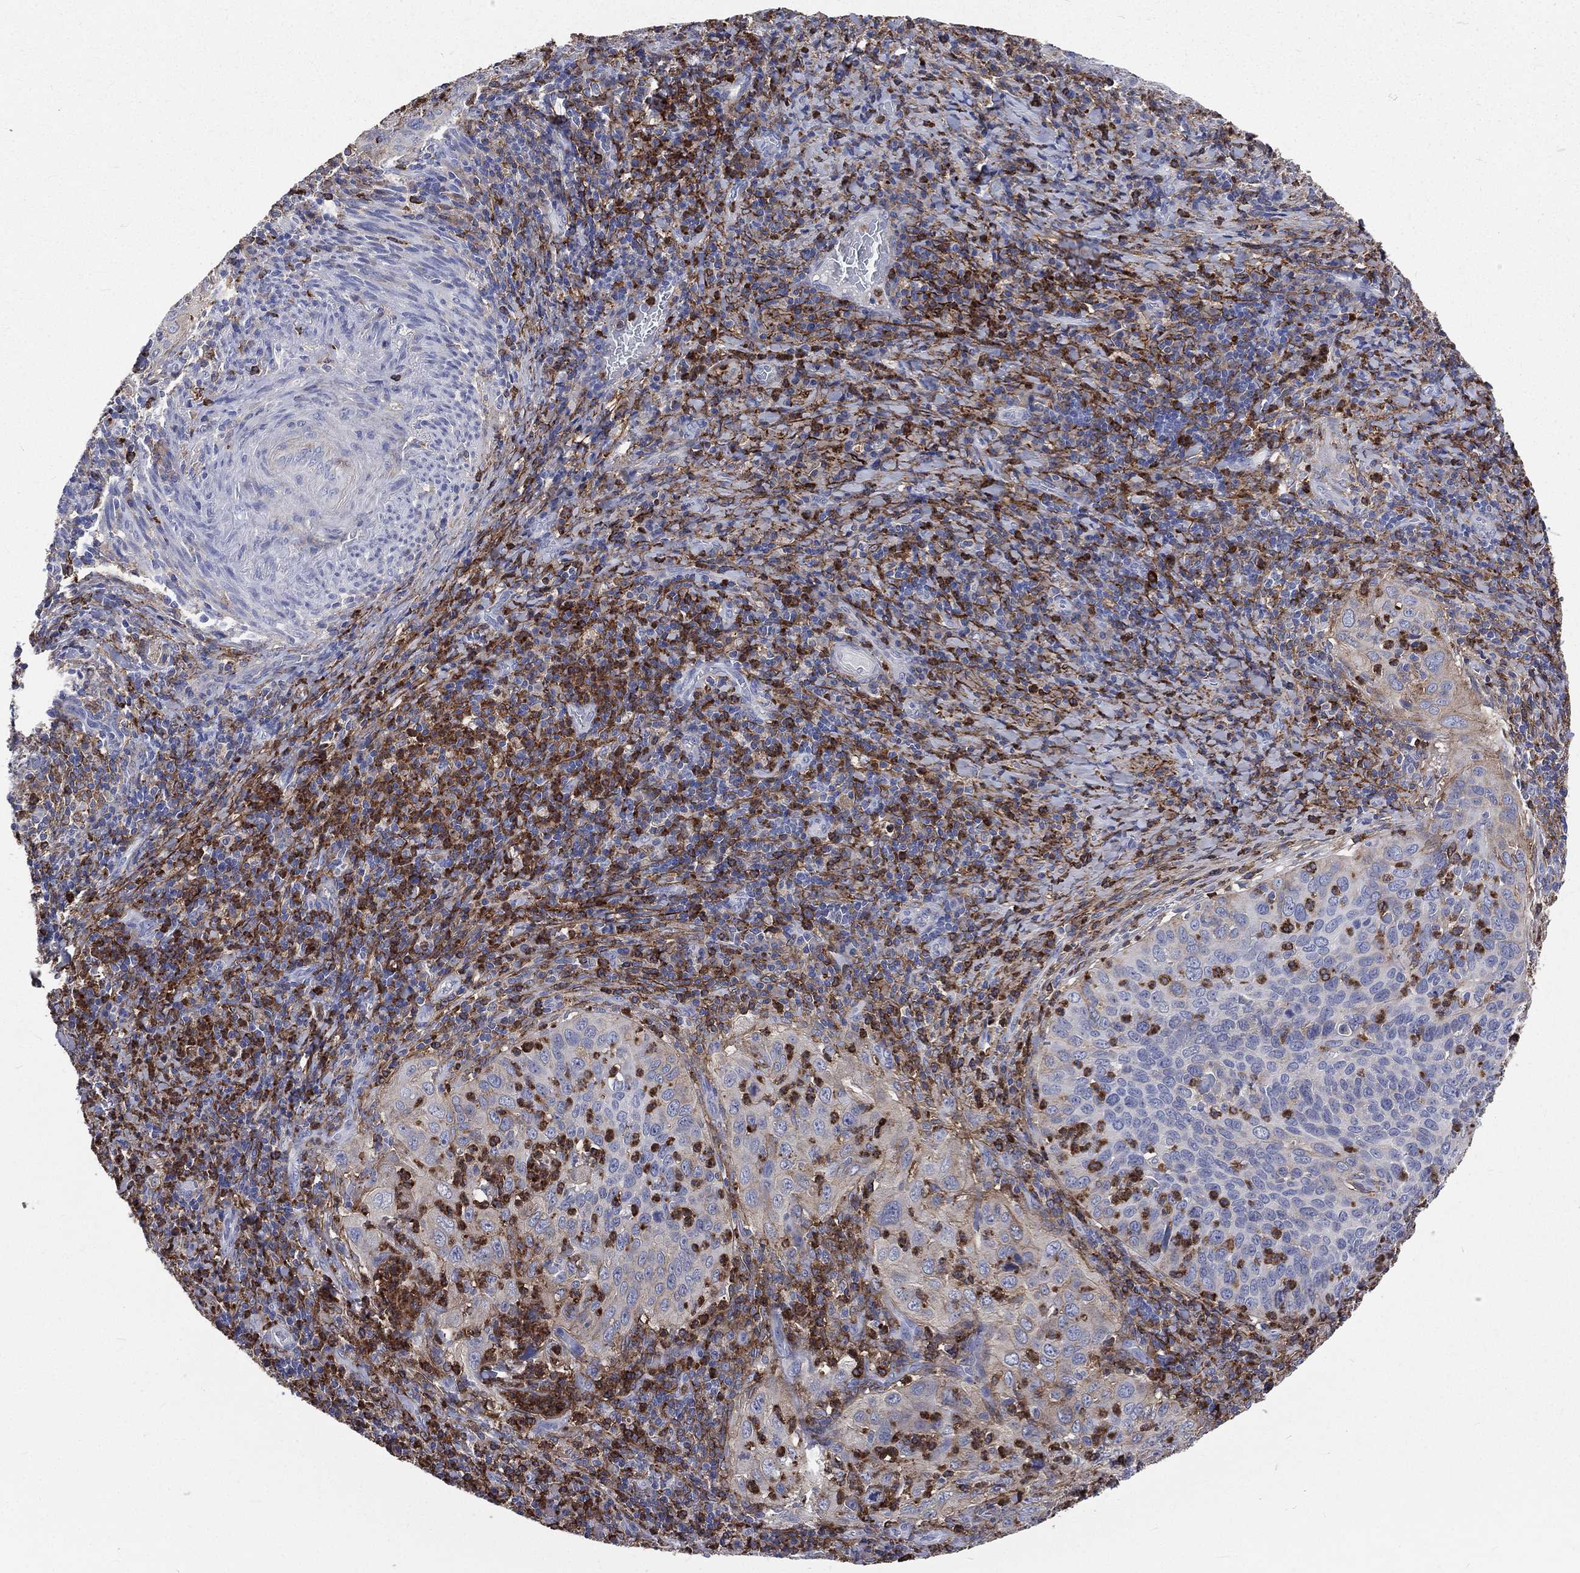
{"staining": {"intensity": "negative", "quantity": "none", "location": "none"}, "tissue": "cervical cancer", "cell_type": "Tumor cells", "image_type": "cancer", "snomed": [{"axis": "morphology", "description": "Squamous cell carcinoma, NOS"}, {"axis": "topography", "description": "Cervix"}], "caption": "Protein analysis of cervical cancer (squamous cell carcinoma) reveals no significant staining in tumor cells.", "gene": "BASP1", "patient": {"sex": "female", "age": 26}}